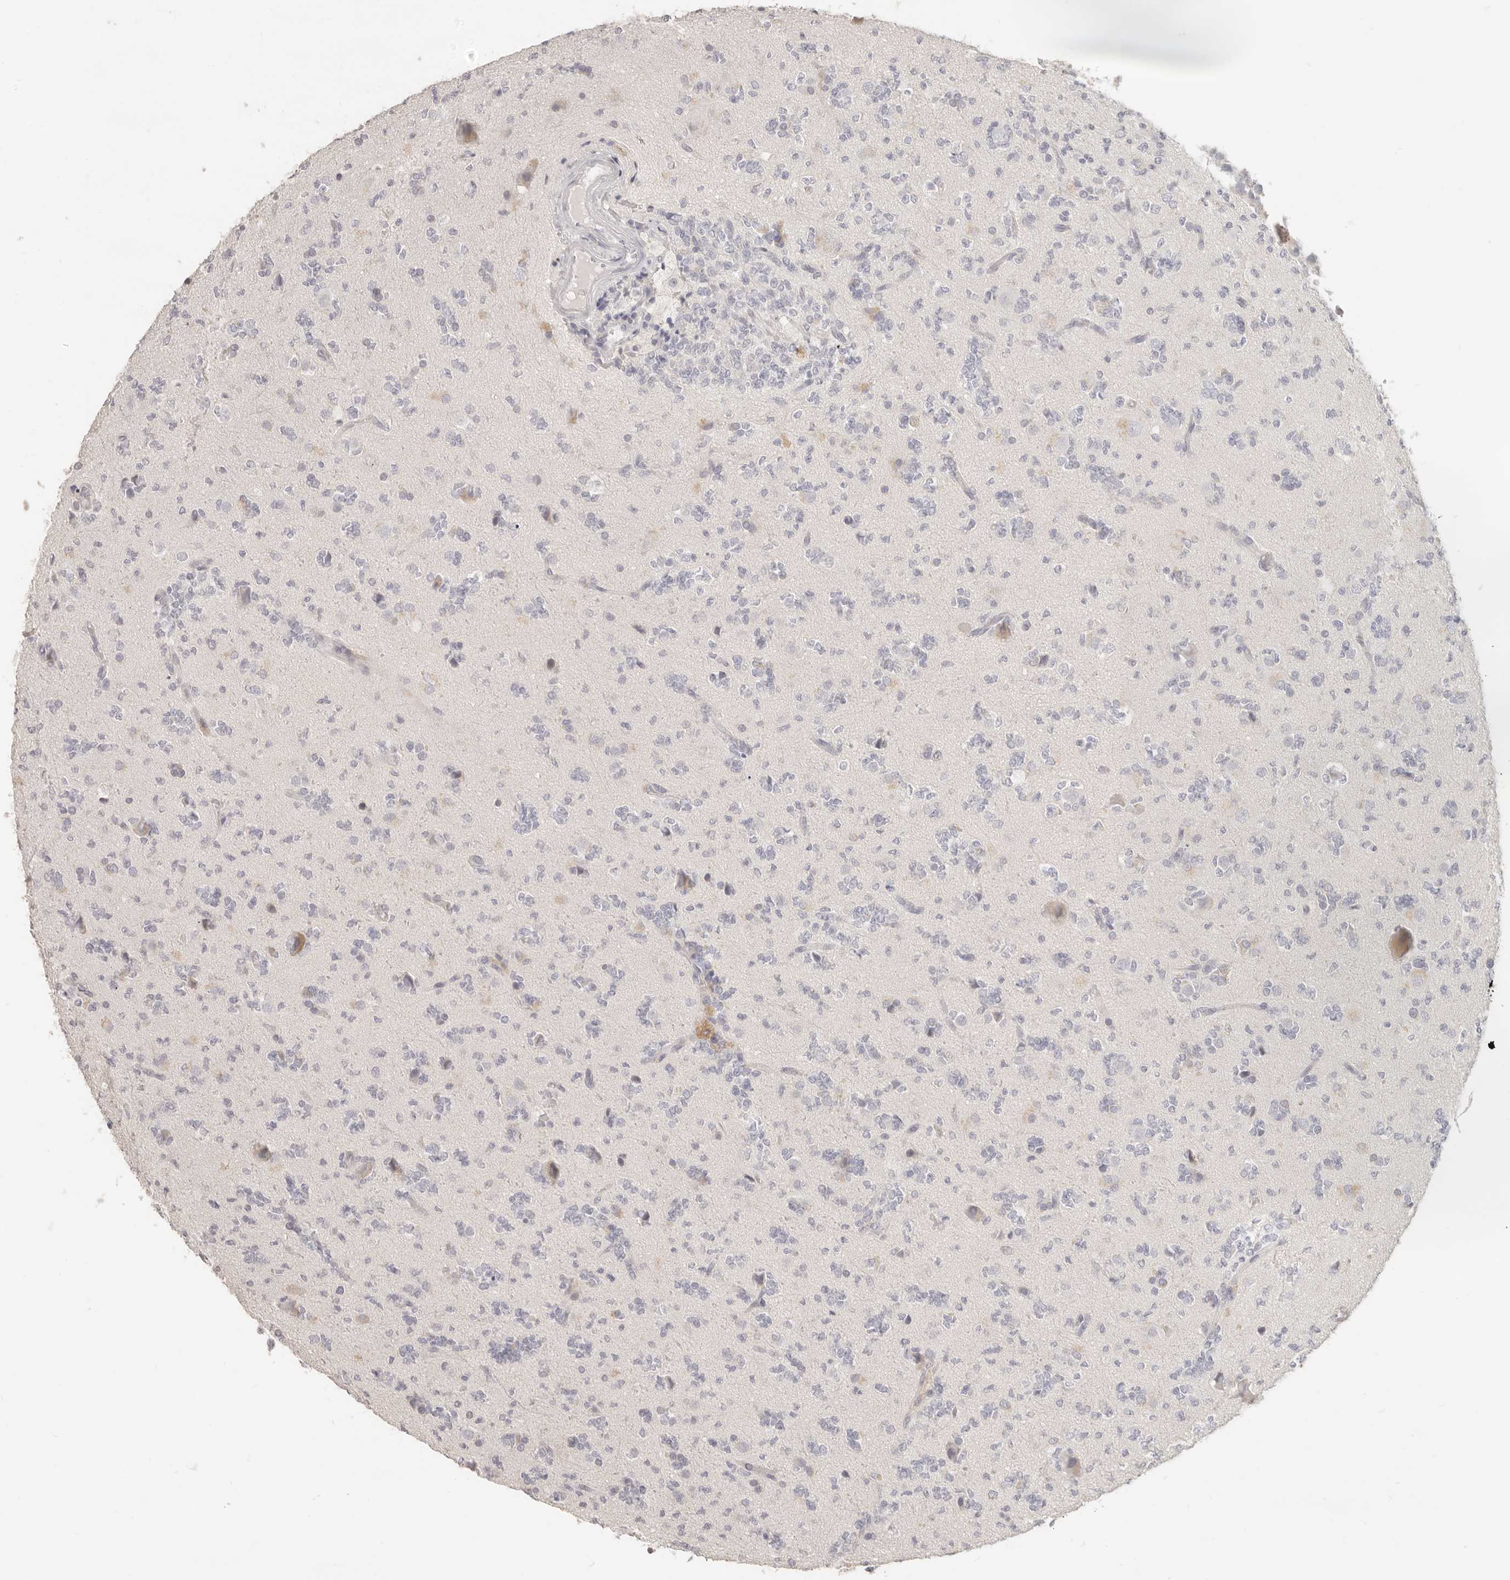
{"staining": {"intensity": "negative", "quantity": "none", "location": "none"}, "tissue": "glioma", "cell_type": "Tumor cells", "image_type": "cancer", "snomed": [{"axis": "morphology", "description": "Glioma, malignant, High grade"}, {"axis": "topography", "description": "Brain"}], "caption": "Tumor cells show no significant expression in malignant glioma (high-grade).", "gene": "EPCAM", "patient": {"sex": "female", "age": 62}}